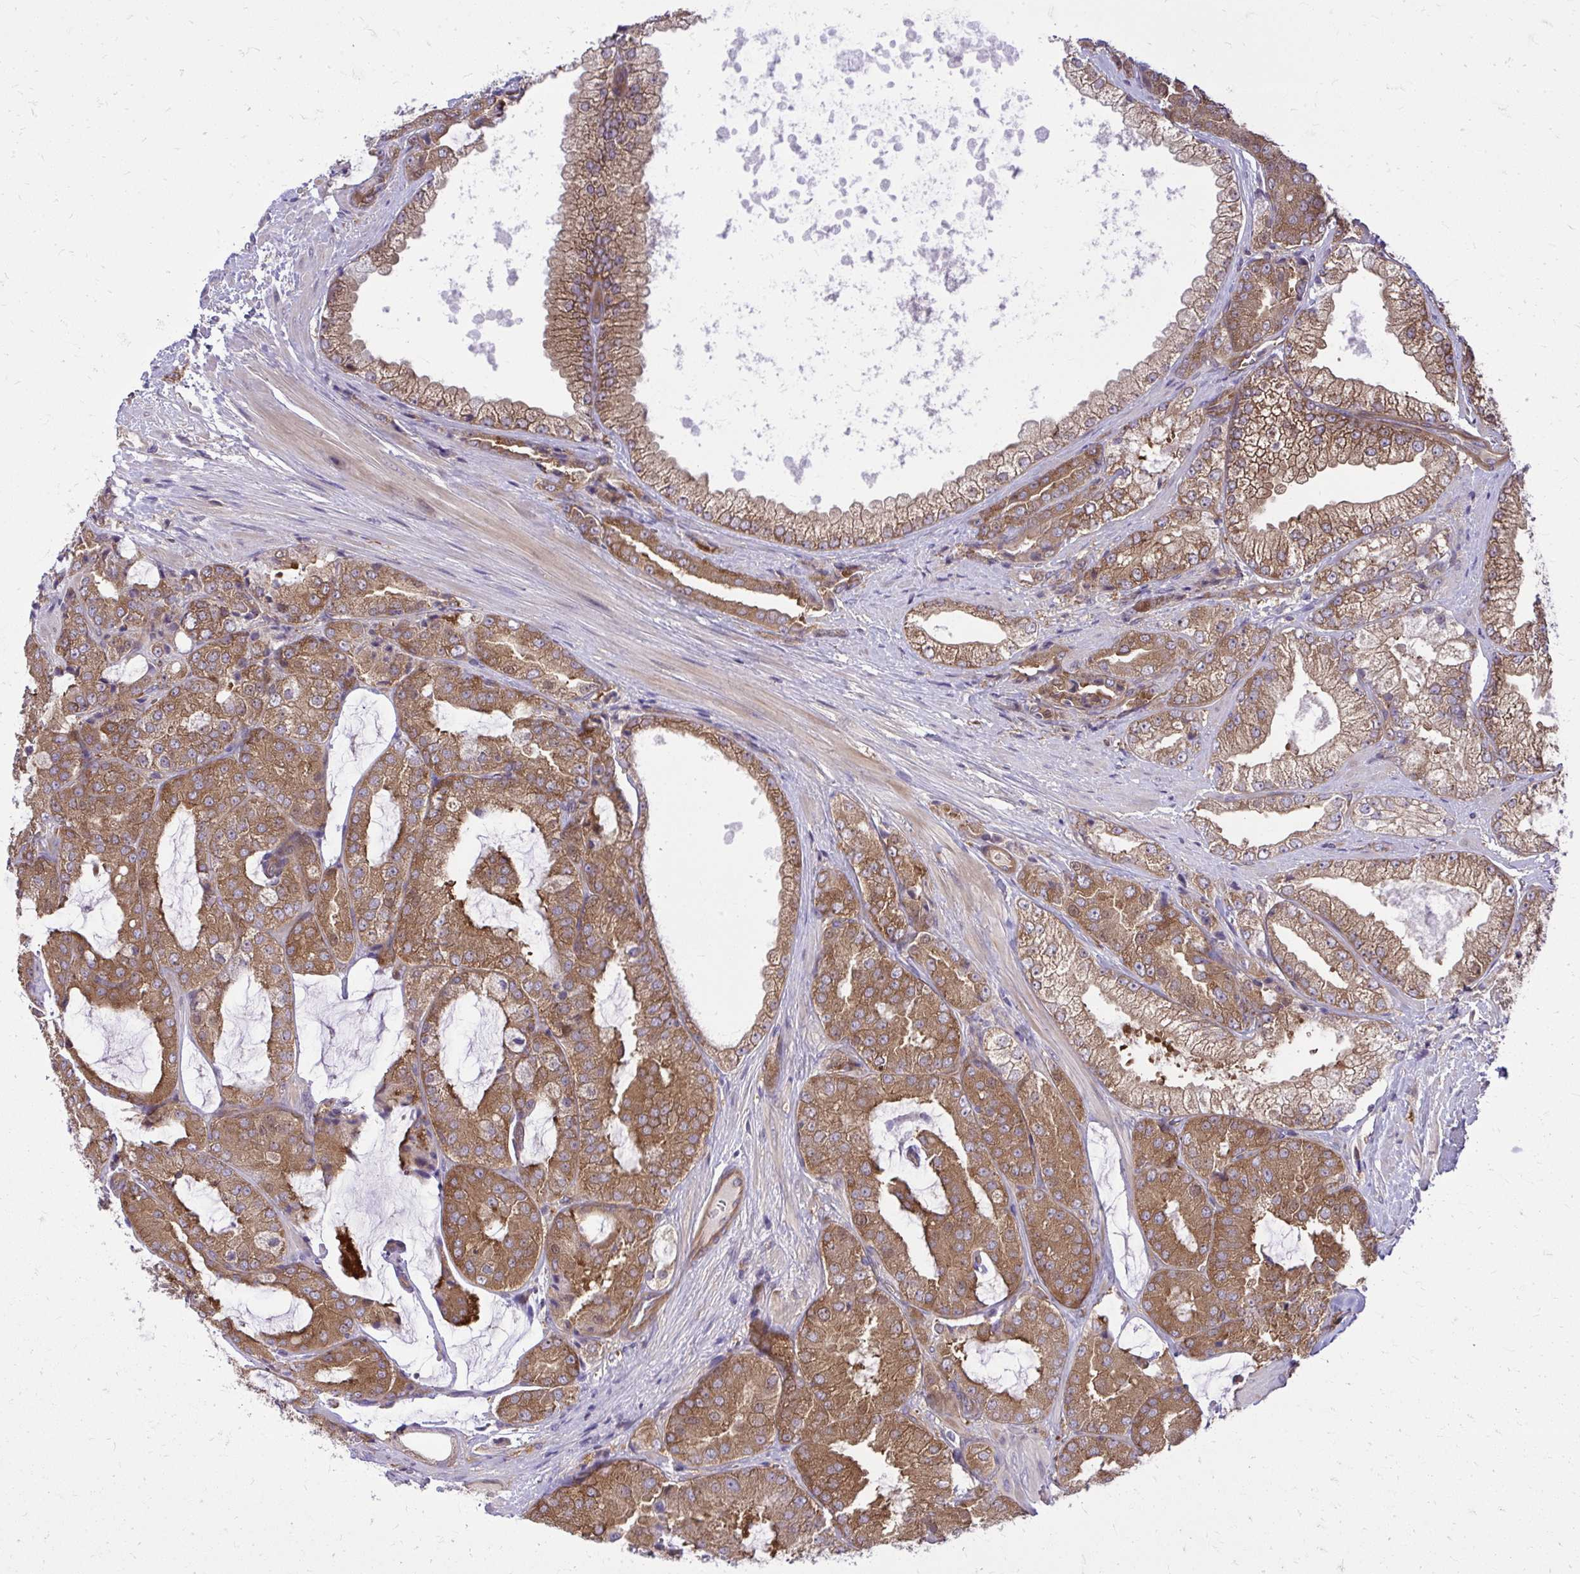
{"staining": {"intensity": "moderate", "quantity": ">75%", "location": "cytoplasmic/membranous"}, "tissue": "prostate cancer", "cell_type": "Tumor cells", "image_type": "cancer", "snomed": [{"axis": "morphology", "description": "Adenocarcinoma, High grade"}, {"axis": "topography", "description": "Prostate"}], "caption": "Prostate adenocarcinoma (high-grade) tissue exhibits moderate cytoplasmic/membranous positivity in approximately >75% of tumor cells", "gene": "PPP5C", "patient": {"sex": "male", "age": 68}}